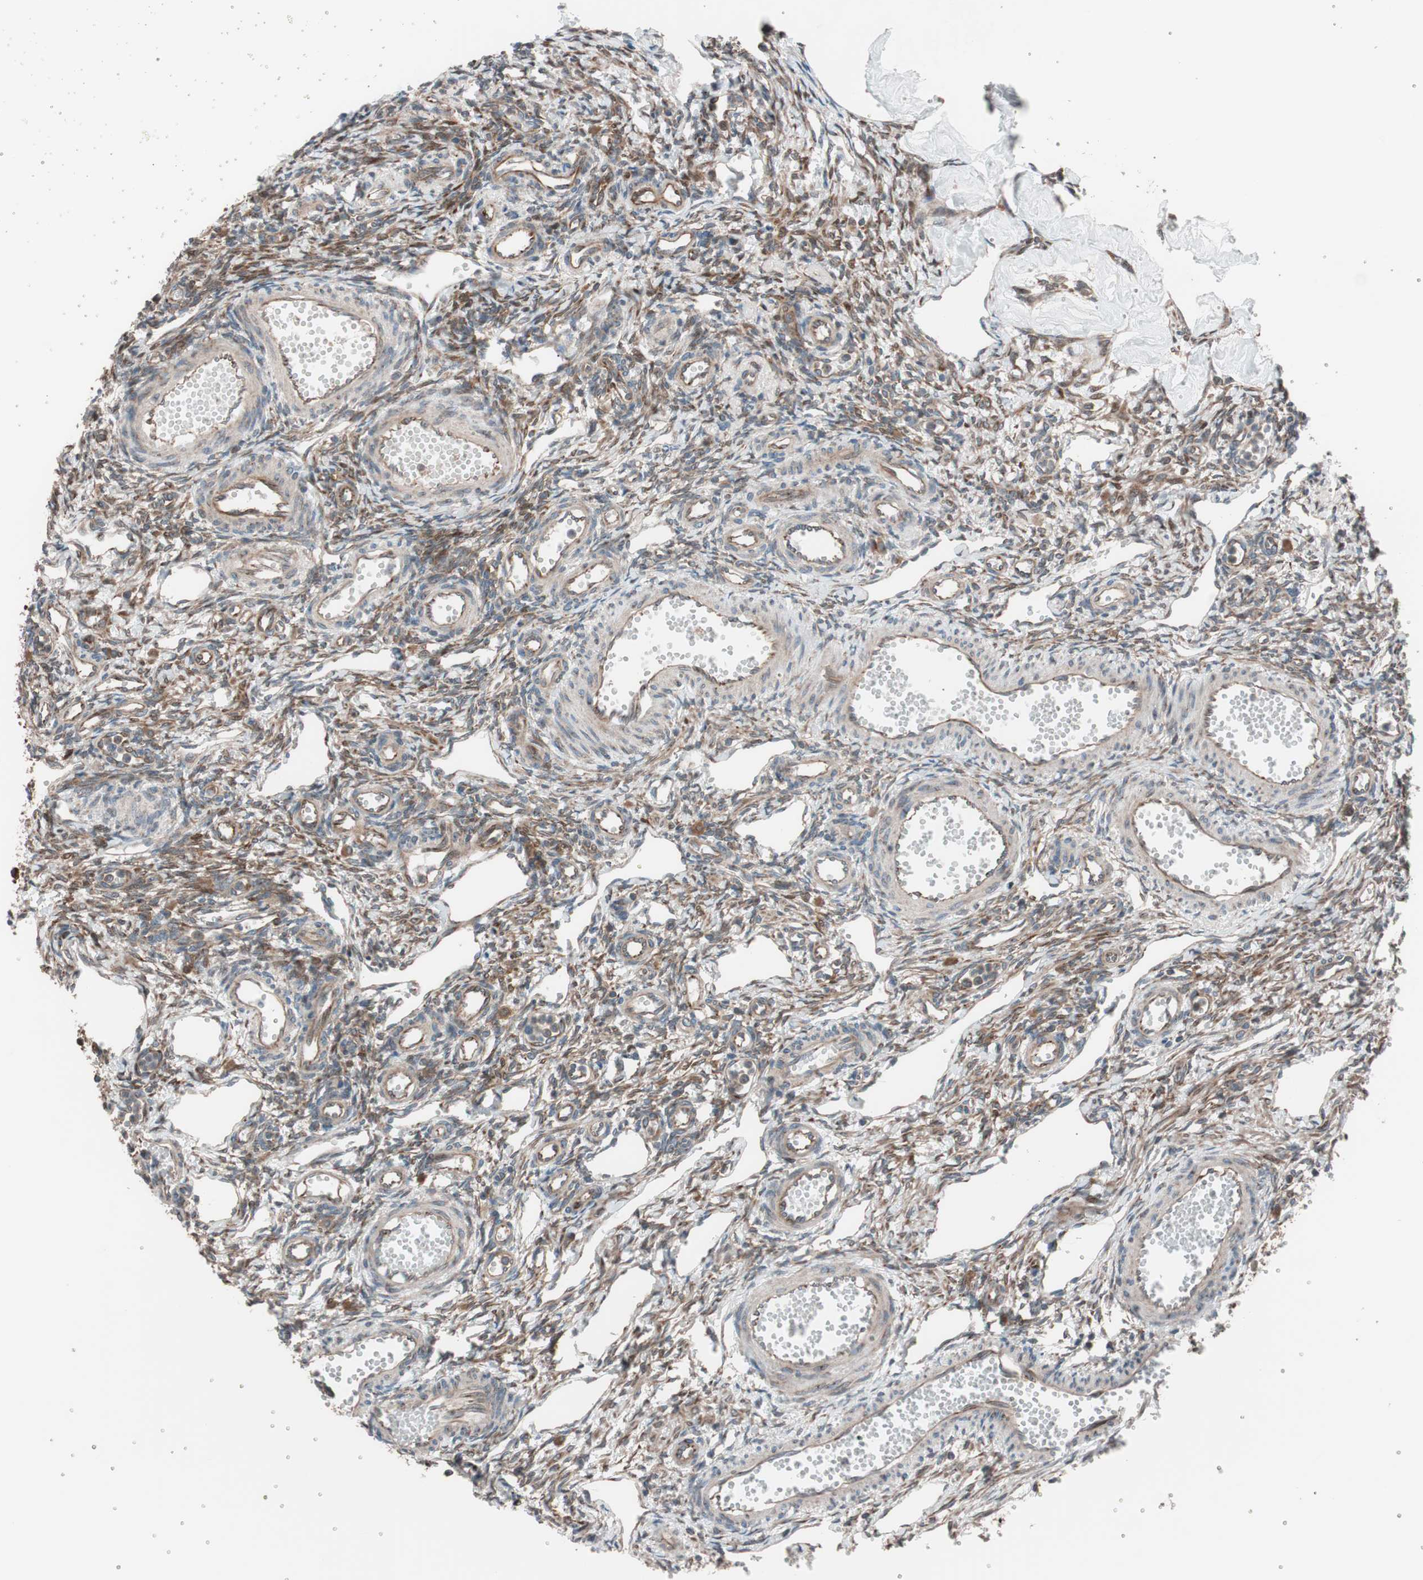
{"staining": {"intensity": "moderate", "quantity": ">75%", "location": "cytoplasmic/membranous"}, "tissue": "ovary", "cell_type": "Follicle cells", "image_type": "normal", "snomed": [{"axis": "morphology", "description": "Normal tissue, NOS"}, {"axis": "topography", "description": "Ovary"}], "caption": "This image exhibits immunohistochemistry (IHC) staining of unremarkable ovary, with medium moderate cytoplasmic/membranous positivity in approximately >75% of follicle cells.", "gene": "SEC31A", "patient": {"sex": "female", "age": 33}}